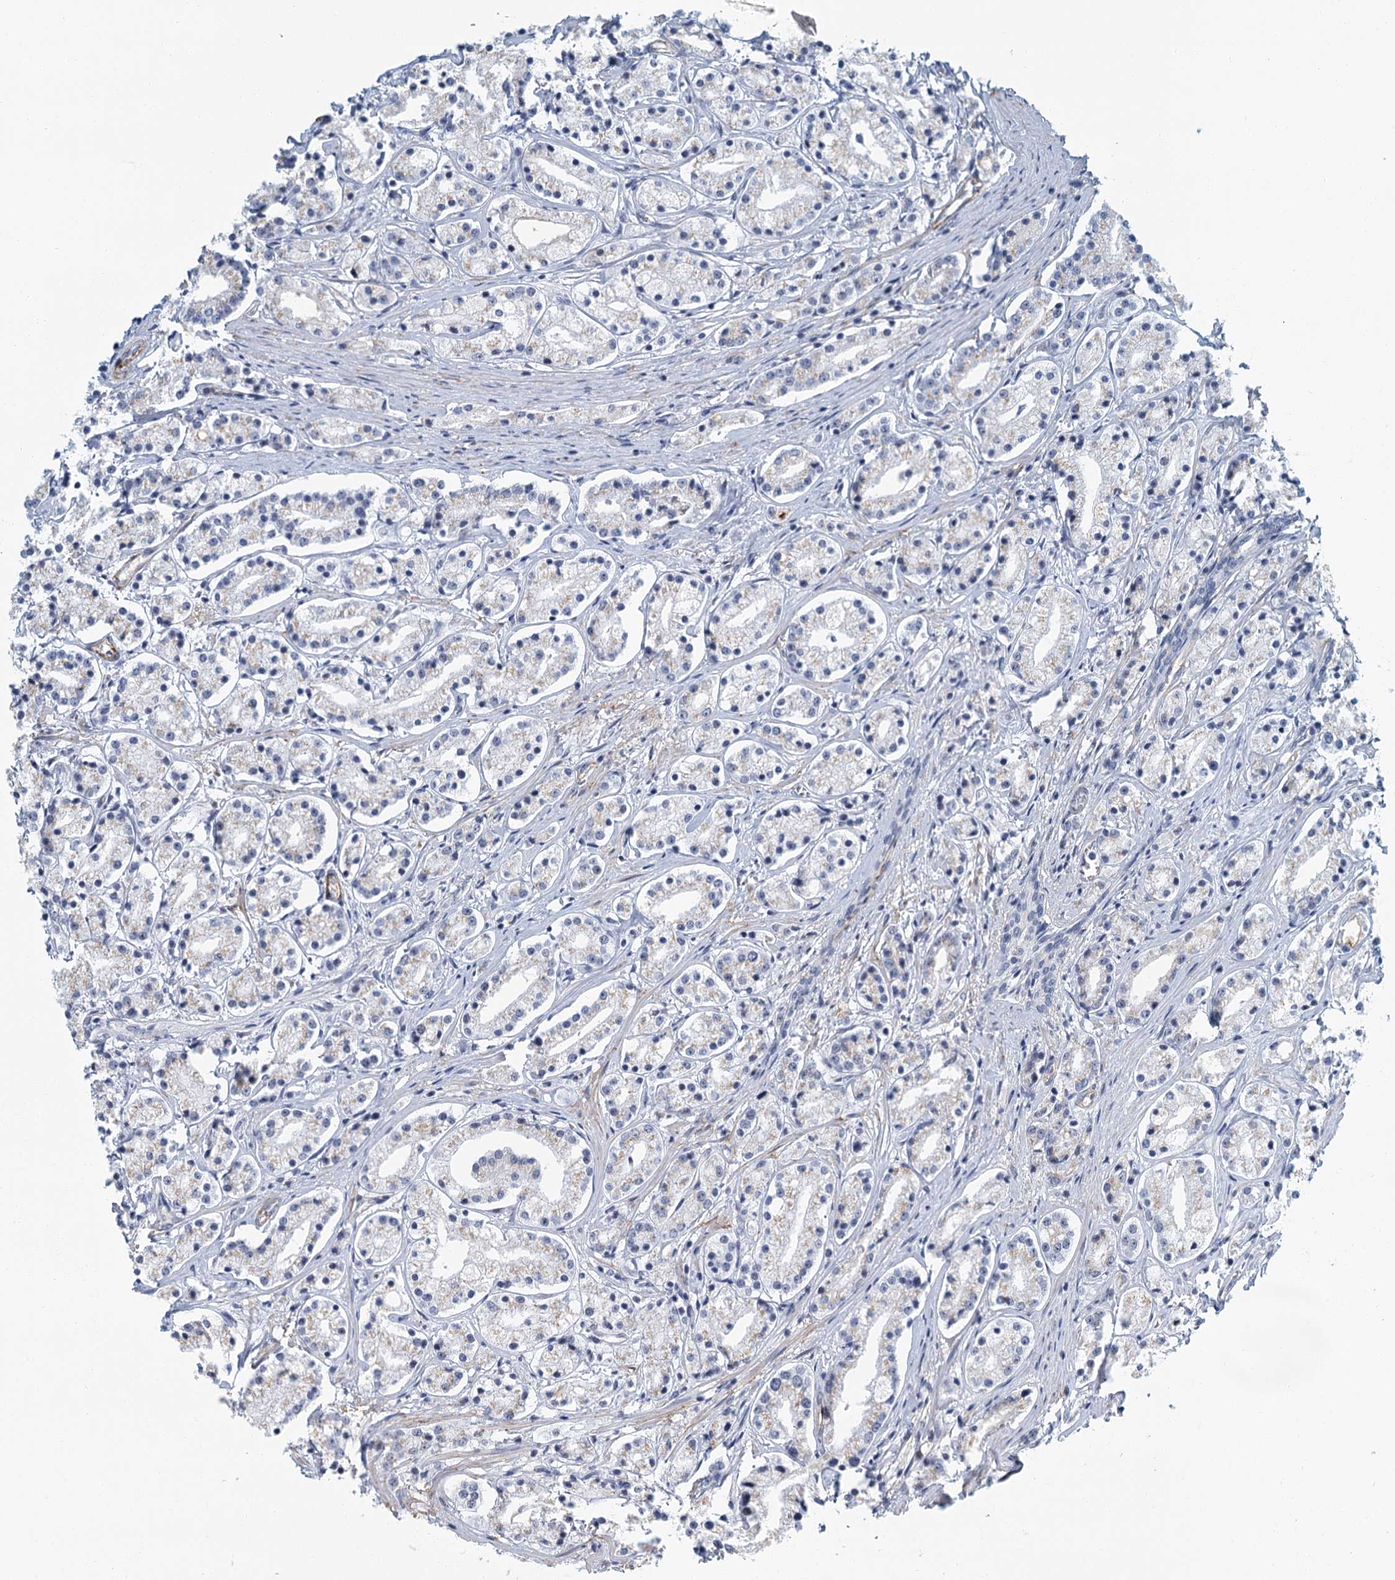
{"staining": {"intensity": "negative", "quantity": "none", "location": "none"}, "tissue": "prostate cancer", "cell_type": "Tumor cells", "image_type": "cancer", "snomed": [{"axis": "morphology", "description": "Adenocarcinoma, High grade"}, {"axis": "topography", "description": "Prostate"}], "caption": "Immunohistochemistry of prostate cancer demonstrates no expression in tumor cells.", "gene": "ZNF527", "patient": {"sex": "male", "age": 69}}